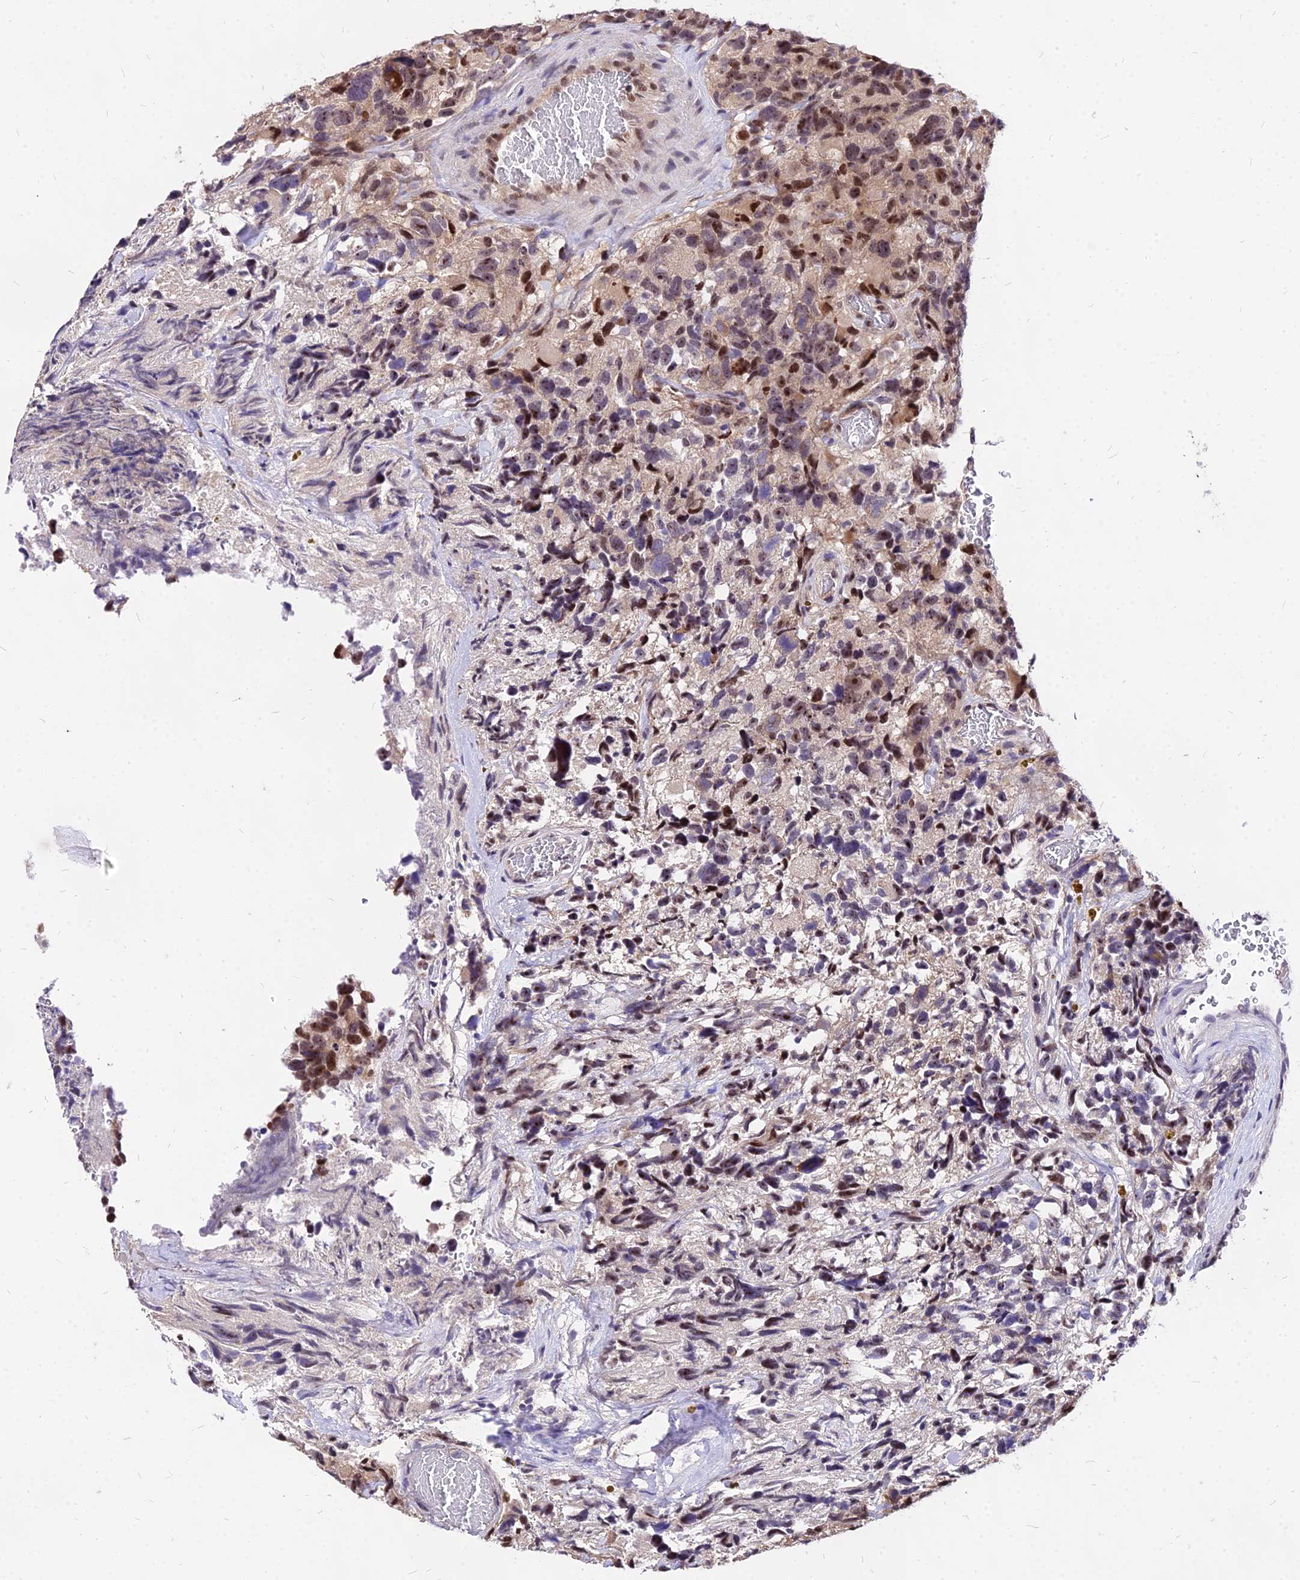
{"staining": {"intensity": "moderate", "quantity": "25%-75%", "location": "nuclear"}, "tissue": "glioma", "cell_type": "Tumor cells", "image_type": "cancer", "snomed": [{"axis": "morphology", "description": "Glioma, malignant, High grade"}, {"axis": "topography", "description": "Brain"}], "caption": "Immunohistochemical staining of human malignant glioma (high-grade) demonstrates medium levels of moderate nuclear protein expression in about 25%-75% of tumor cells.", "gene": "DDX55", "patient": {"sex": "male", "age": 69}}